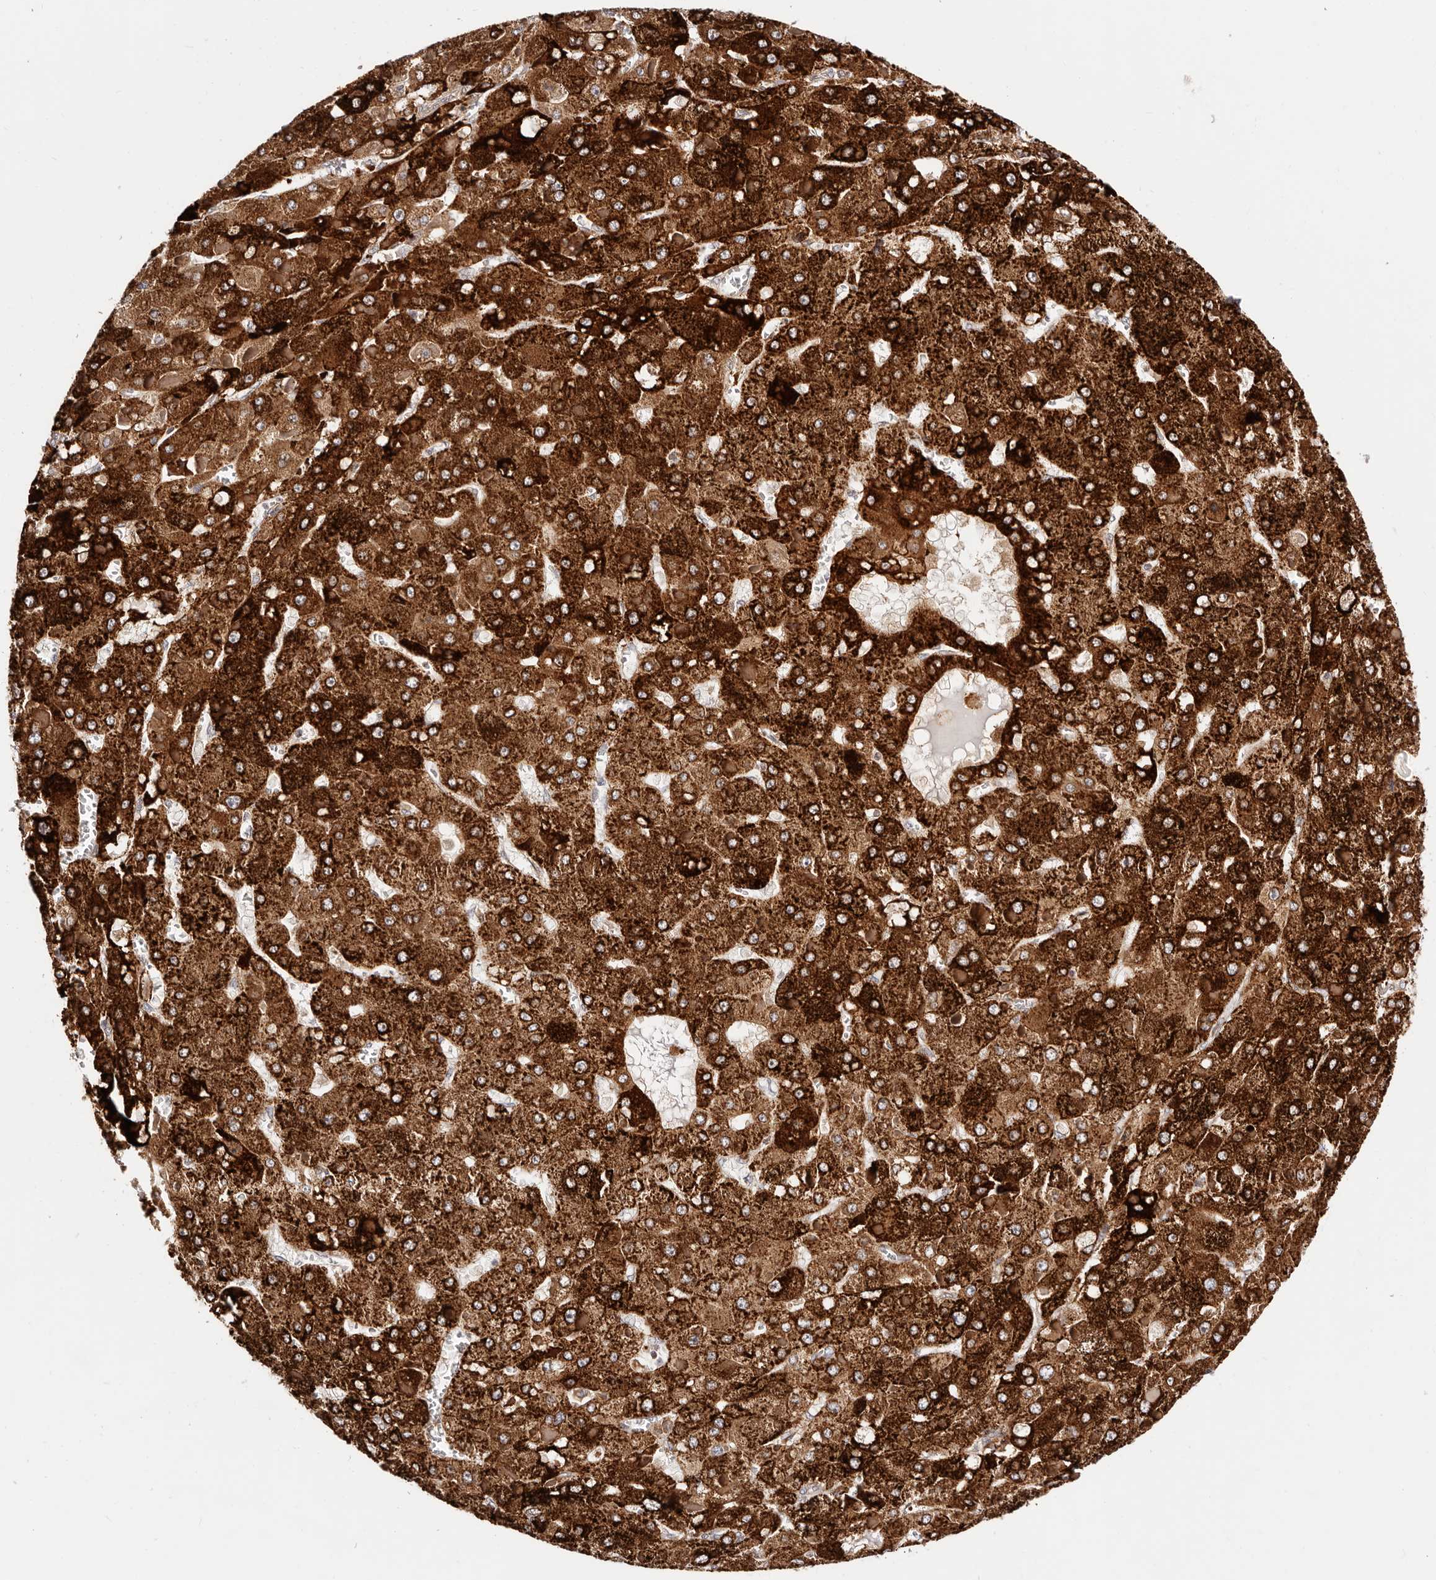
{"staining": {"intensity": "strong", "quantity": ">75%", "location": "cytoplasmic/membranous"}, "tissue": "liver cancer", "cell_type": "Tumor cells", "image_type": "cancer", "snomed": [{"axis": "morphology", "description": "Carcinoma, Hepatocellular, NOS"}, {"axis": "topography", "description": "Liver"}], "caption": "Immunohistochemistry of liver hepatocellular carcinoma displays high levels of strong cytoplasmic/membranous staining in approximately >75% of tumor cells. Immunohistochemistry stains the protein of interest in brown and the nuclei are stained blue.", "gene": "MAPK1", "patient": {"sex": "female", "age": 73}}